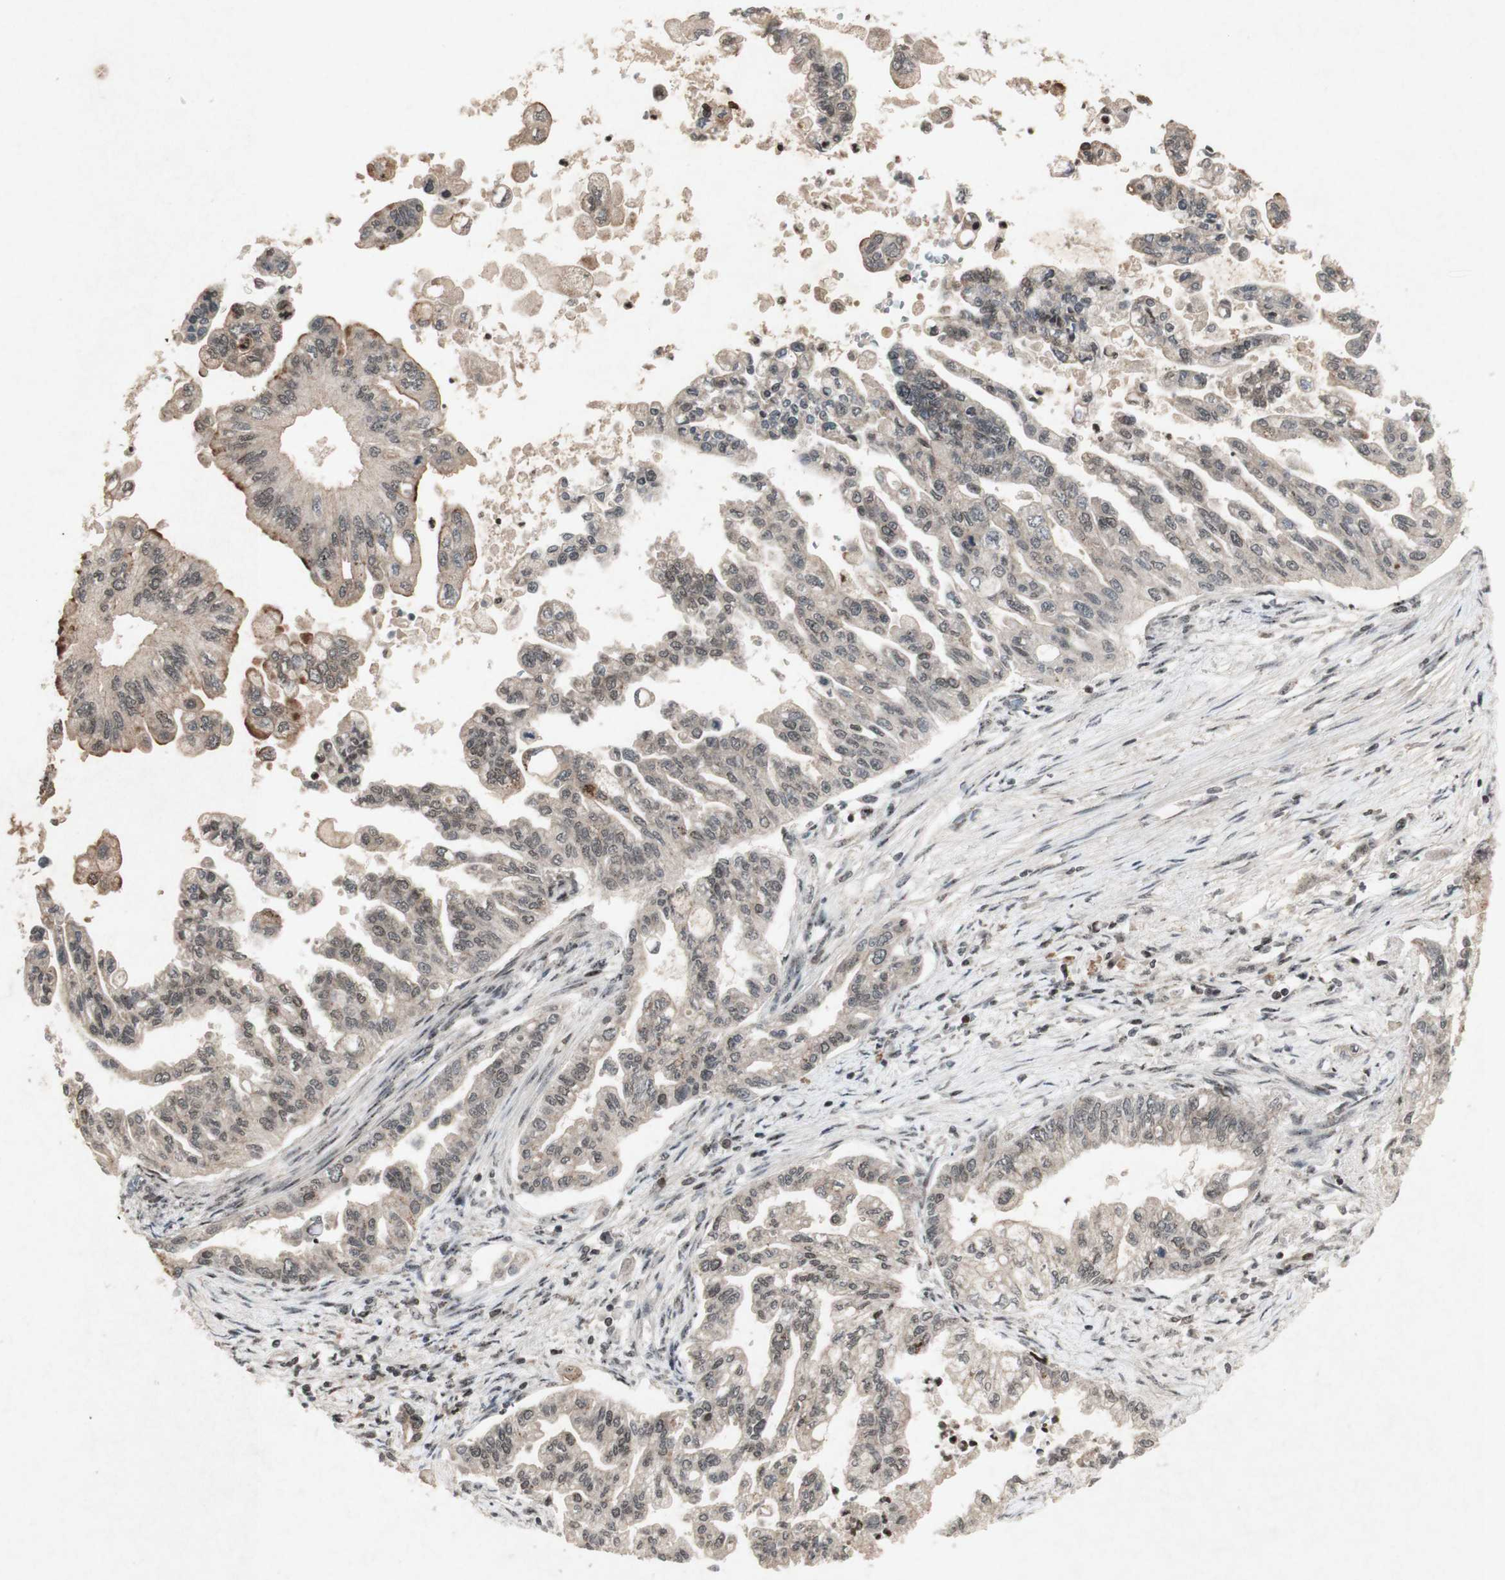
{"staining": {"intensity": "weak", "quantity": ">75%", "location": "cytoplasmic/membranous"}, "tissue": "pancreatic cancer", "cell_type": "Tumor cells", "image_type": "cancer", "snomed": [{"axis": "morphology", "description": "Normal tissue, NOS"}, {"axis": "topography", "description": "Pancreas"}], "caption": "Immunohistochemical staining of pancreatic cancer reveals low levels of weak cytoplasmic/membranous protein expression in about >75% of tumor cells.", "gene": "PLXNA1", "patient": {"sex": "male", "age": 42}}